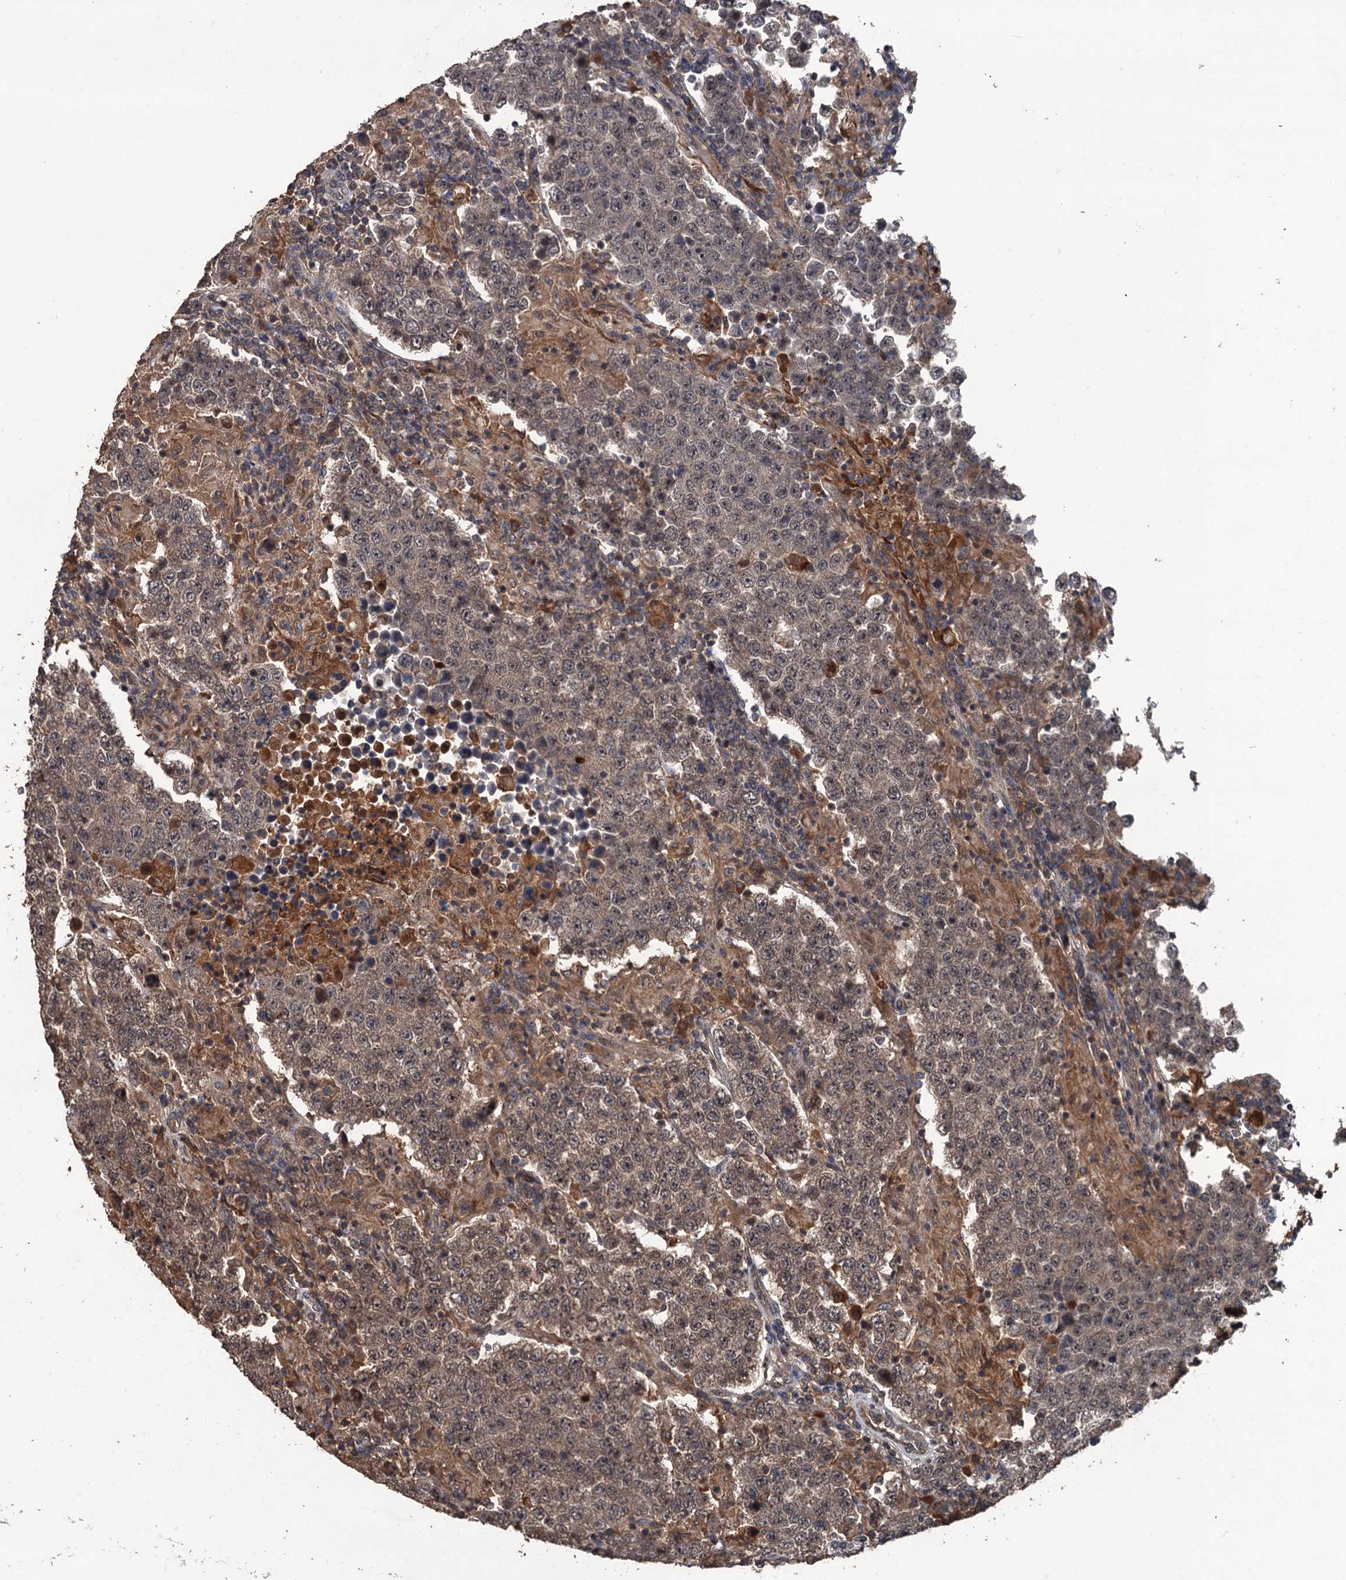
{"staining": {"intensity": "weak", "quantity": "25%-75%", "location": "cytoplasmic/membranous"}, "tissue": "testis cancer", "cell_type": "Tumor cells", "image_type": "cancer", "snomed": [{"axis": "morphology", "description": "Normal tissue, NOS"}, {"axis": "morphology", "description": "Urothelial carcinoma, High grade"}, {"axis": "morphology", "description": "Seminoma, NOS"}, {"axis": "morphology", "description": "Carcinoma, Embryonal, NOS"}, {"axis": "topography", "description": "Urinary bladder"}, {"axis": "topography", "description": "Testis"}], "caption": "This image exhibits immunohistochemistry staining of testis high-grade urothelial carcinoma, with low weak cytoplasmic/membranous staining in about 25%-75% of tumor cells.", "gene": "ZNF438", "patient": {"sex": "male", "age": 41}}